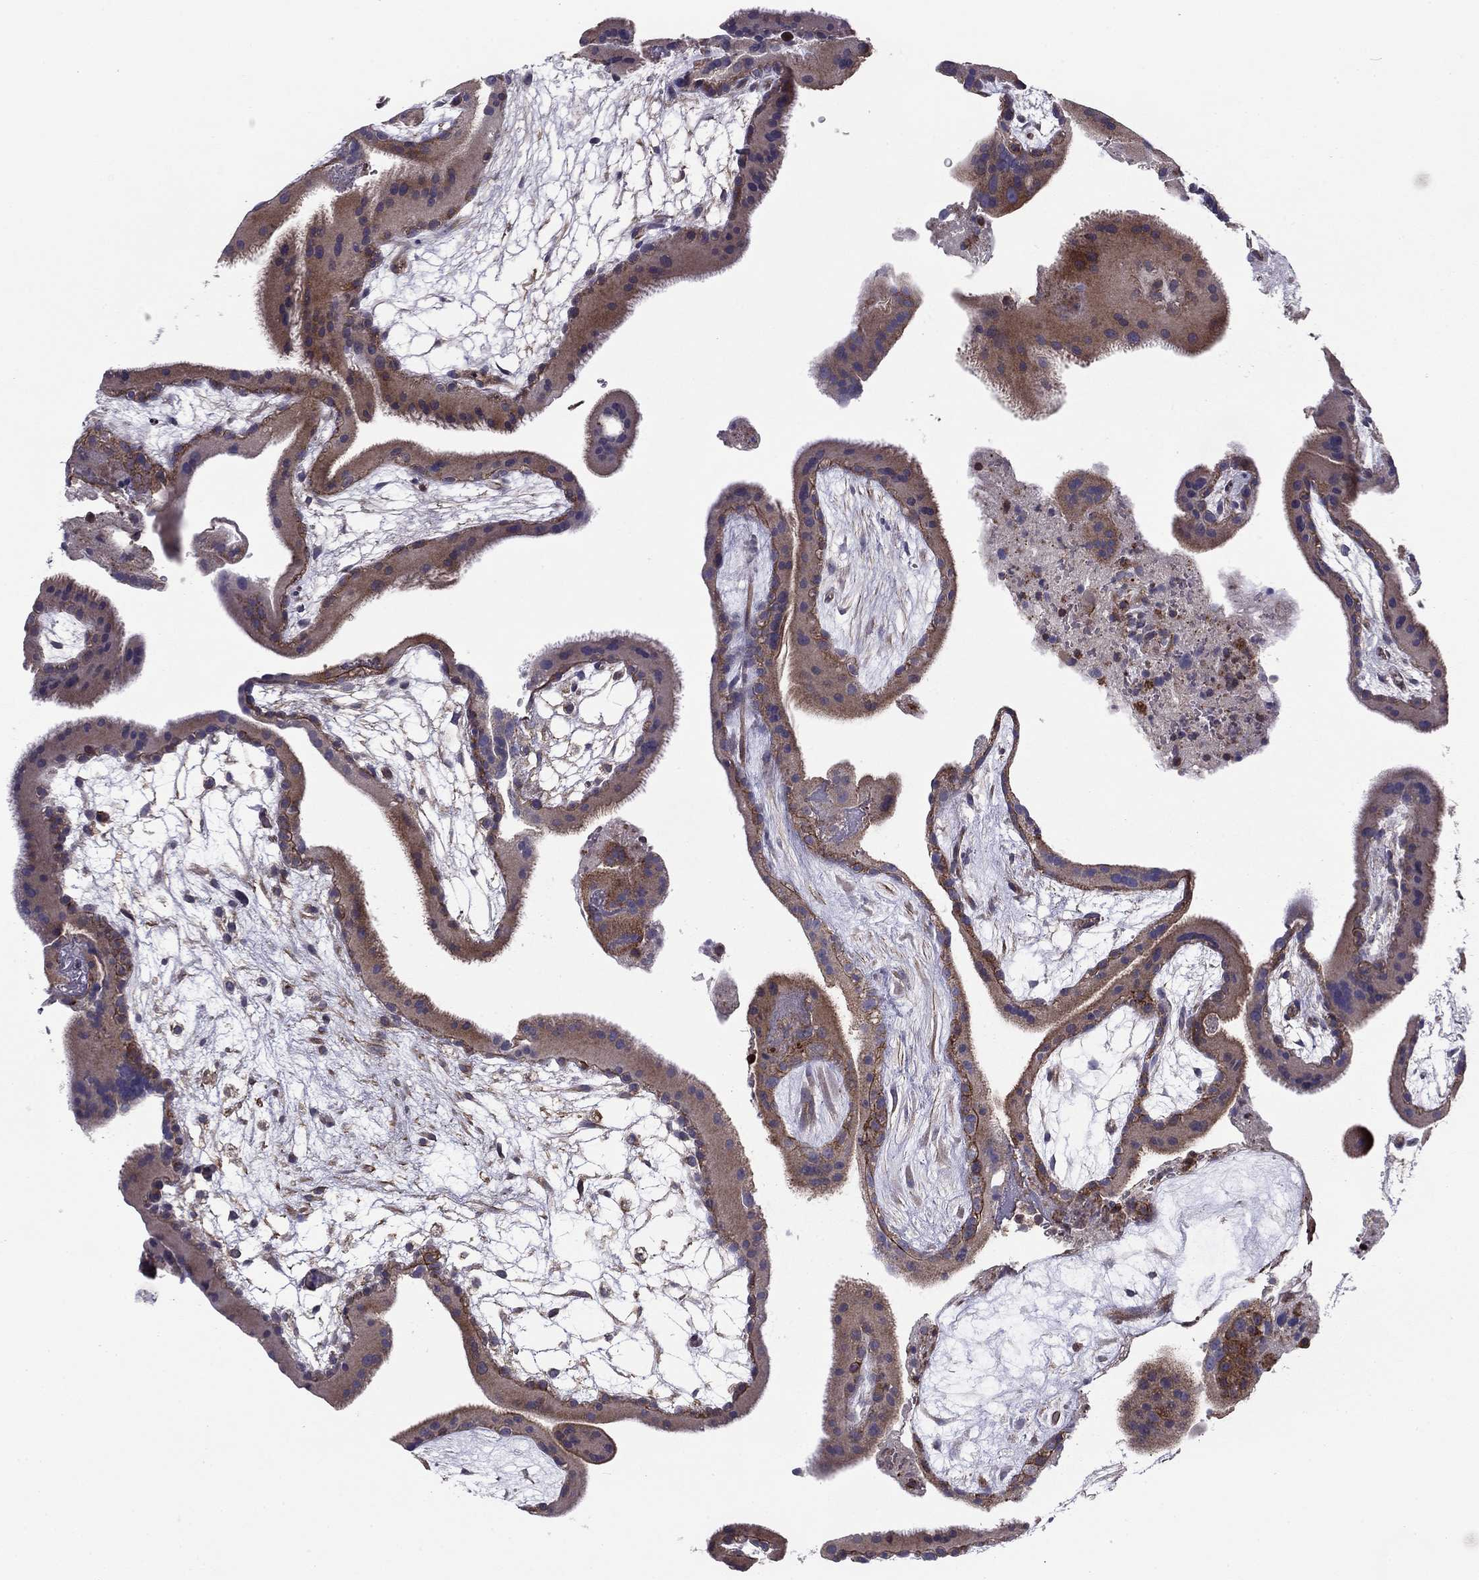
{"staining": {"intensity": "negative", "quantity": "none", "location": "none"}, "tissue": "placenta", "cell_type": "Decidual cells", "image_type": "normal", "snomed": [{"axis": "morphology", "description": "Normal tissue, NOS"}, {"axis": "topography", "description": "Placenta"}], "caption": "The immunohistochemistry photomicrograph has no significant staining in decidual cells of placenta. (IHC, brightfield microscopy, high magnification).", "gene": "ALG6", "patient": {"sex": "female", "age": 19}}